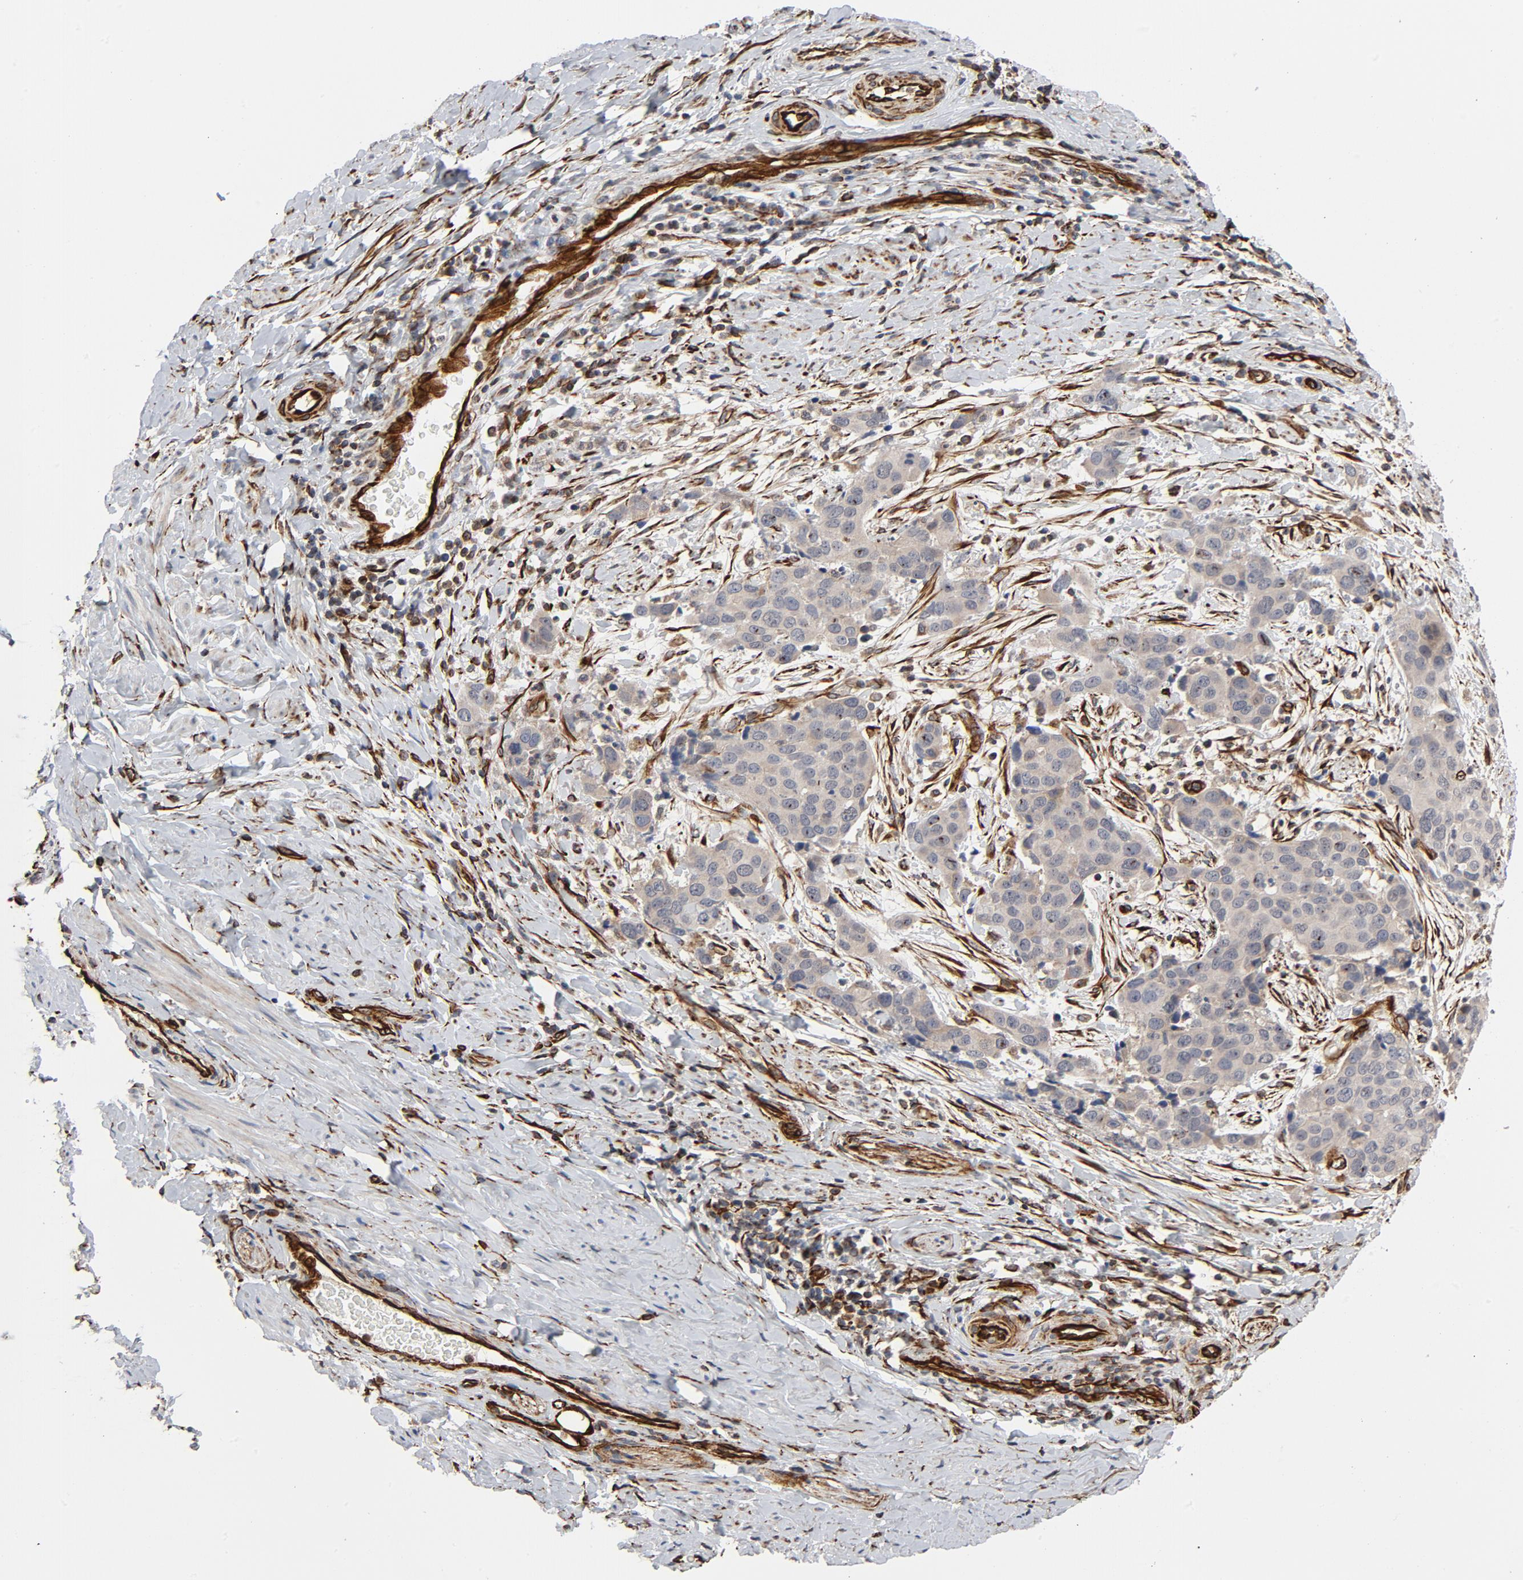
{"staining": {"intensity": "weak", "quantity": "25%-75%", "location": "cytoplasmic/membranous"}, "tissue": "cervical cancer", "cell_type": "Tumor cells", "image_type": "cancer", "snomed": [{"axis": "morphology", "description": "Squamous cell carcinoma, NOS"}, {"axis": "topography", "description": "Cervix"}], "caption": "DAB (3,3'-diaminobenzidine) immunohistochemical staining of squamous cell carcinoma (cervical) shows weak cytoplasmic/membranous protein expression in about 25%-75% of tumor cells.", "gene": "FAM118A", "patient": {"sex": "female", "age": 54}}